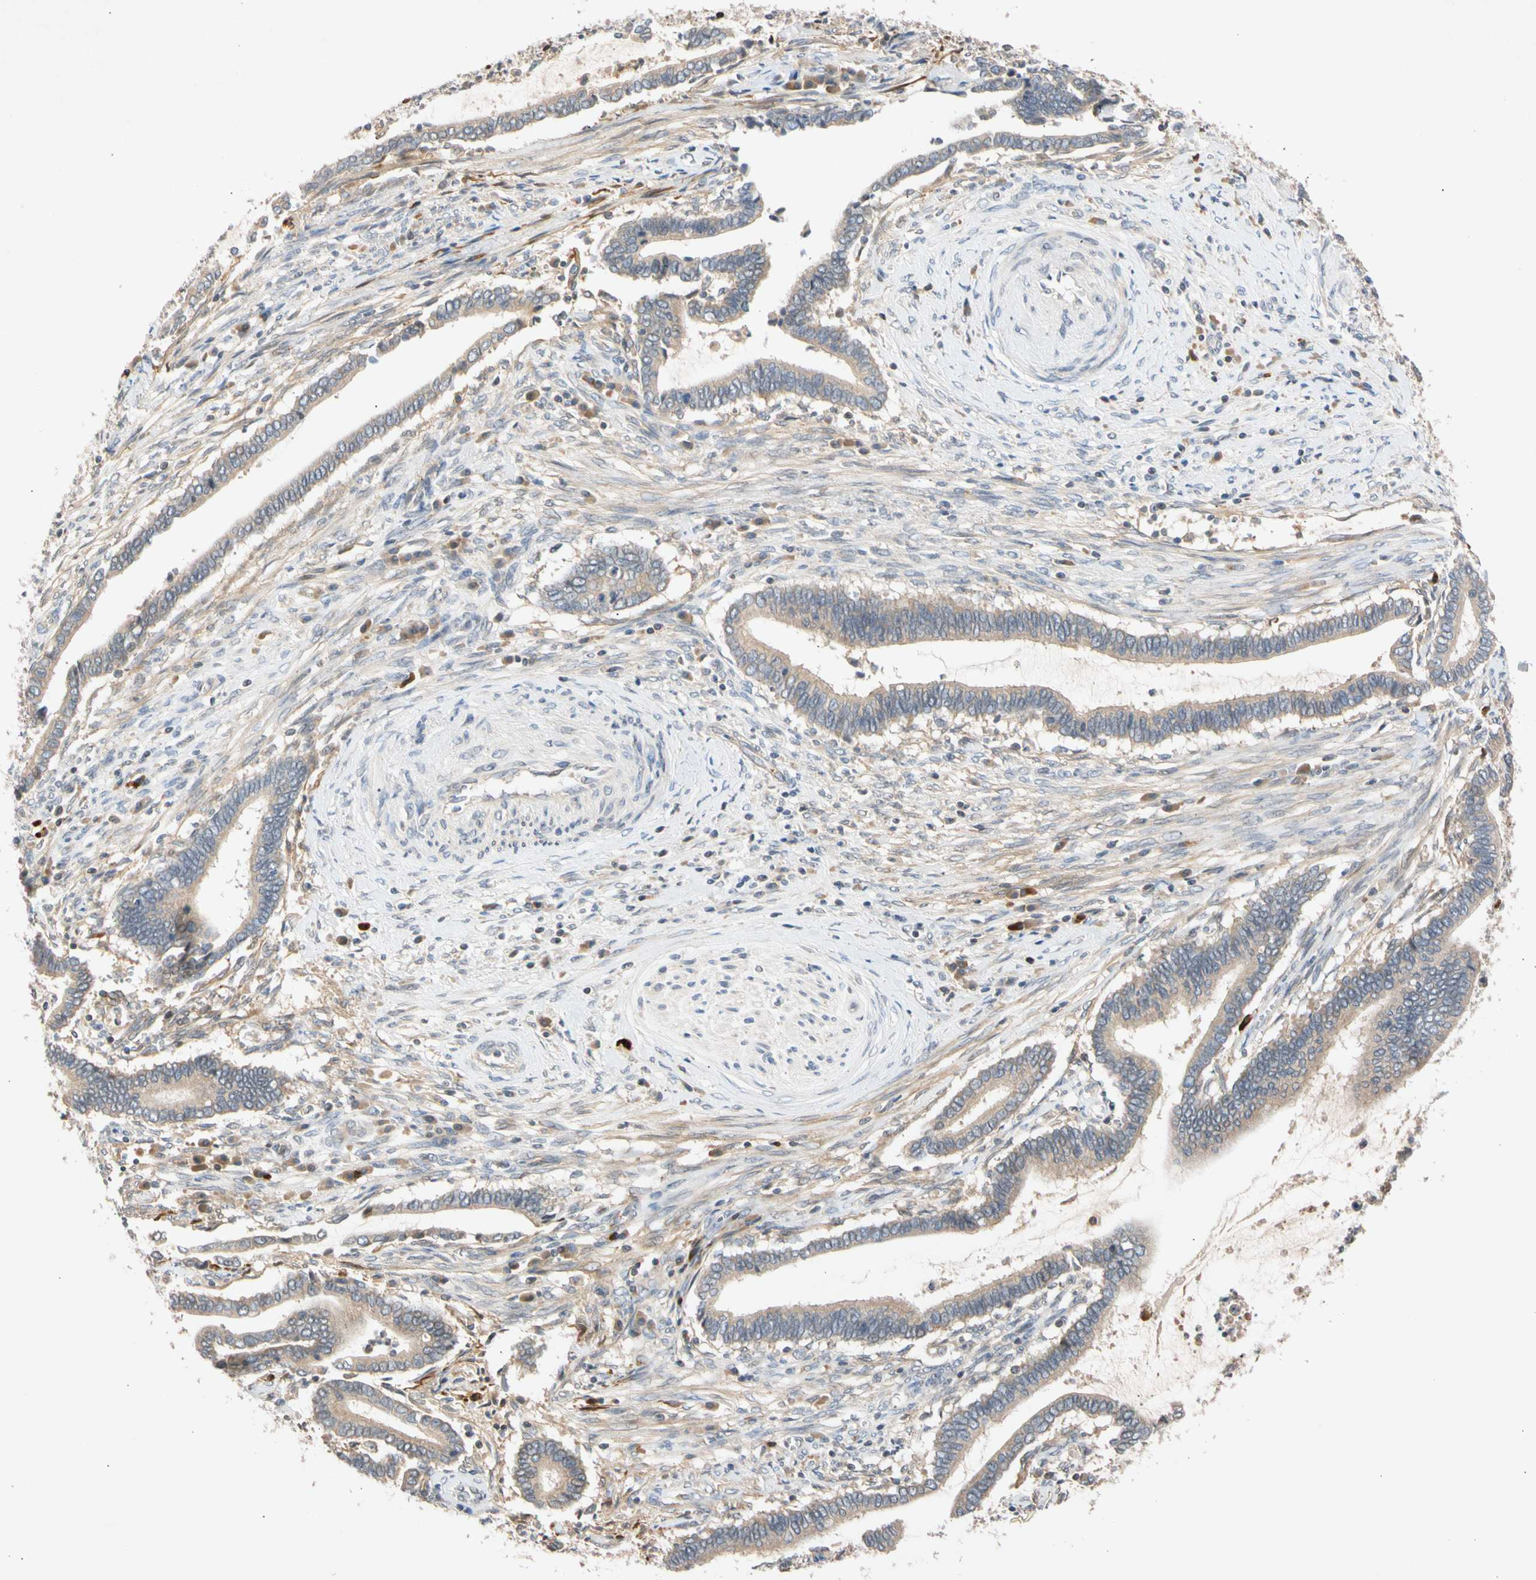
{"staining": {"intensity": "weak", "quantity": ">75%", "location": "cytoplasmic/membranous"}, "tissue": "cervical cancer", "cell_type": "Tumor cells", "image_type": "cancer", "snomed": [{"axis": "morphology", "description": "Adenocarcinoma, NOS"}, {"axis": "topography", "description": "Cervix"}], "caption": "Adenocarcinoma (cervical) stained for a protein (brown) exhibits weak cytoplasmic/membranous positive expression in about >75% of tumor cells.", "gene": "CNST", "patient": {"sex": "female", "age": 44}}